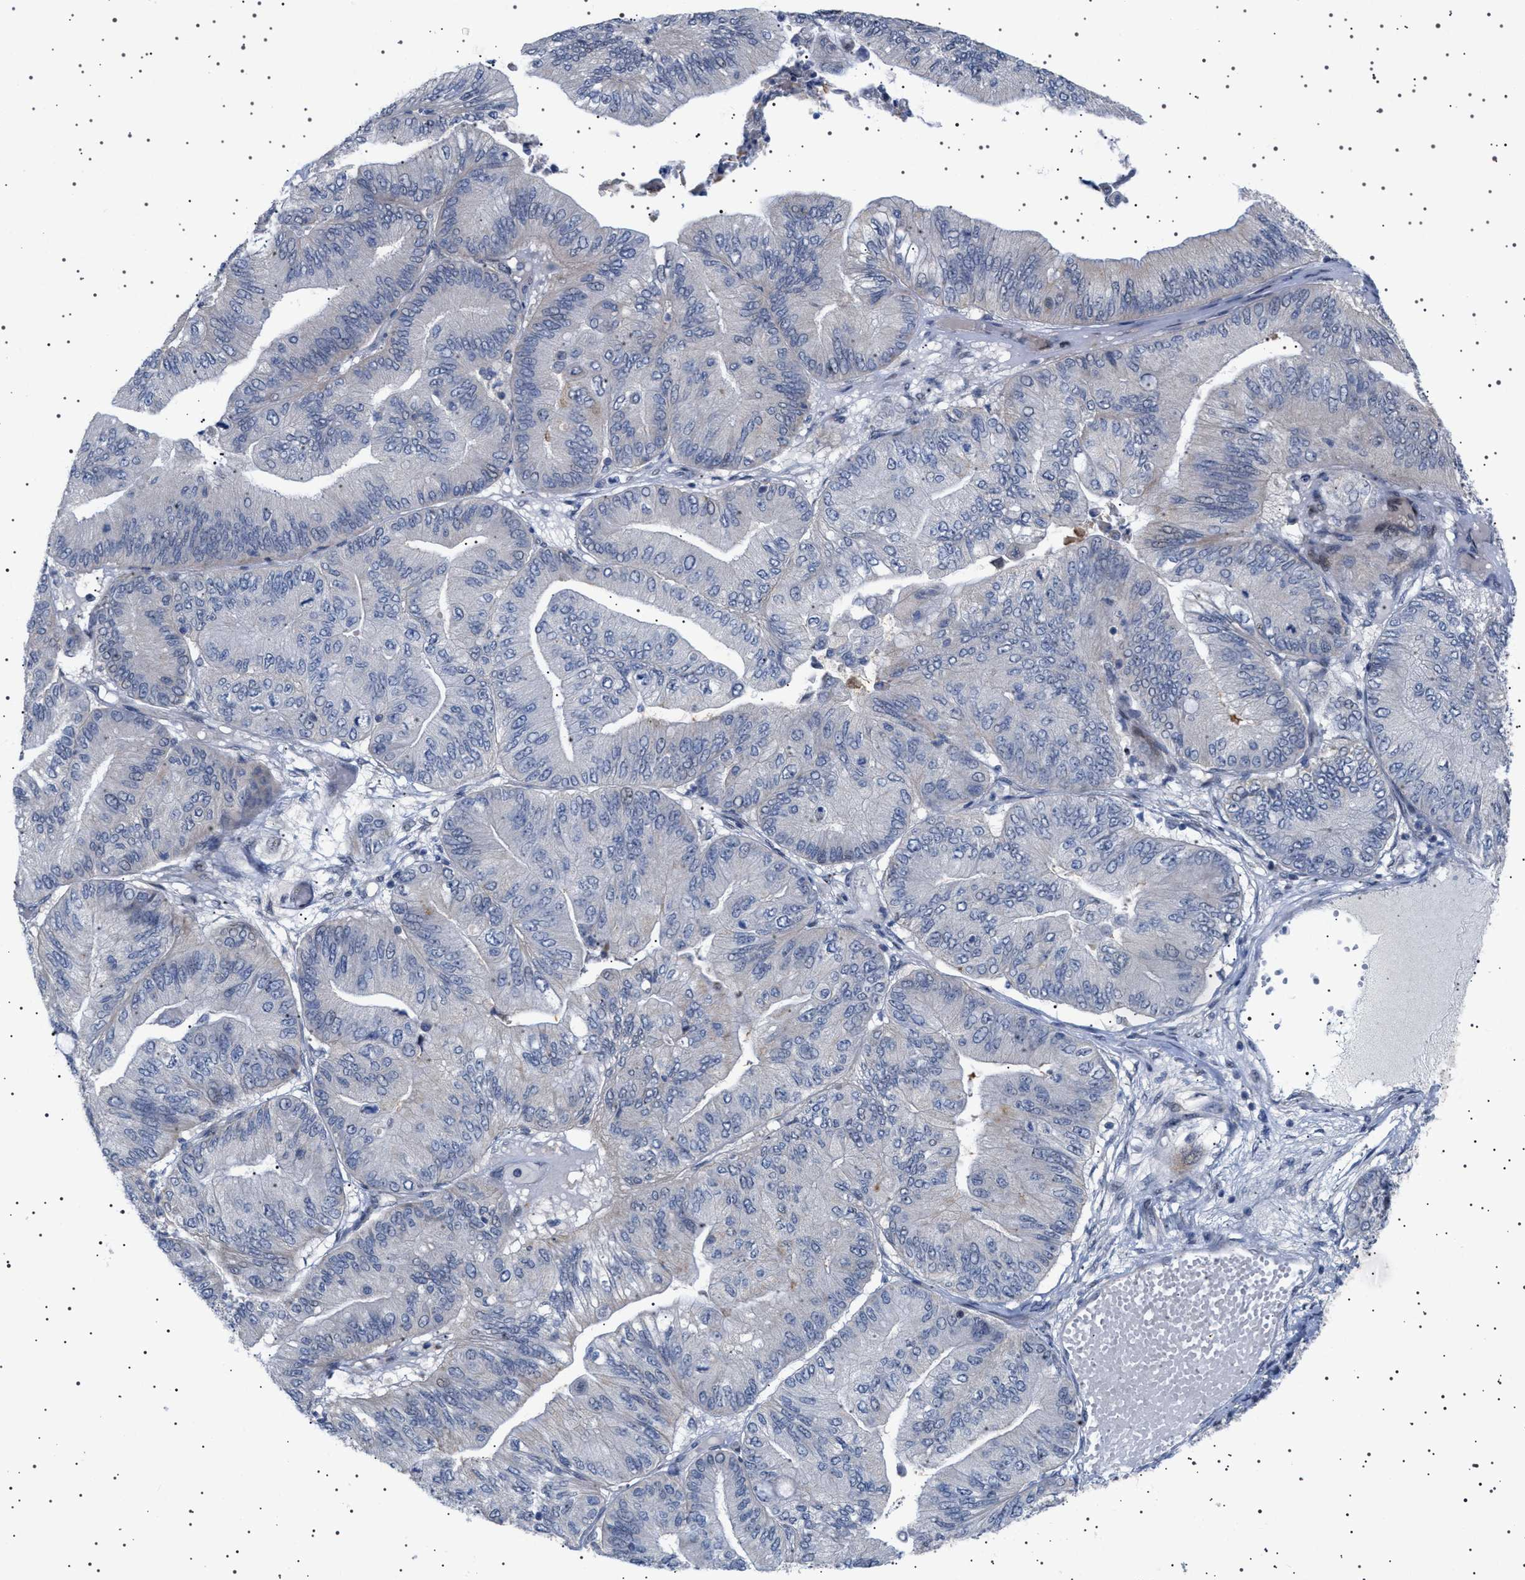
{"staining": {"intensity": "negative", "quantity": "none", "location": "none"}, "tissue": "ovarian cancer", "cell_type": "Tumor cells", "image_type": "cancer", "snomed": [{"axis": "morphology", "description": "Cystadenocarcinoma, mucinous, NOS"}, {"axis": "topography", "description": "Ovary"}], "caption": "This is an immunohistochemistry (IHC) histopathology image of human ovarian cancer (mucinous cystadenocarcinoma). There is no positivity in tumor cells.", "gene": "HTR1A", "patient": {"sex": "female", "age": 61}}